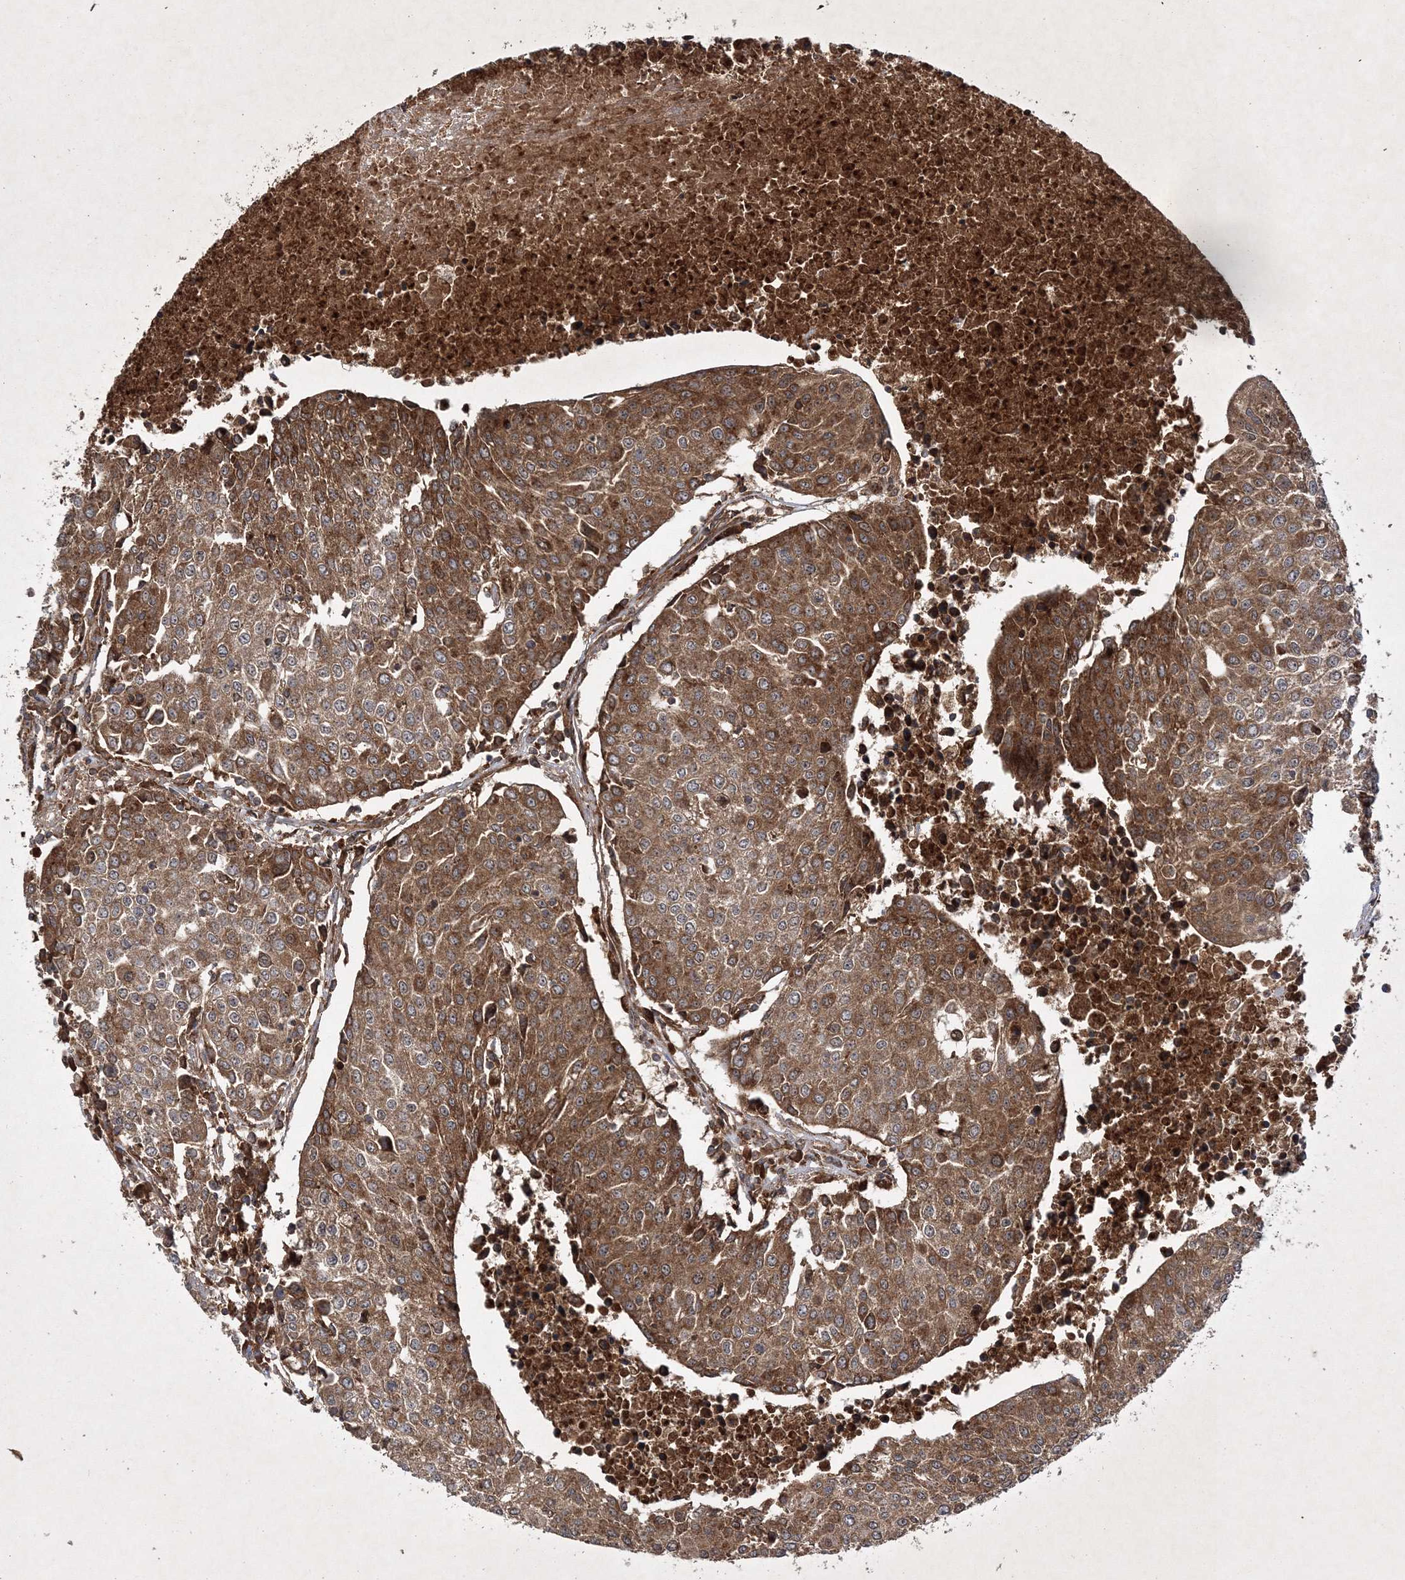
{"staining": {"intensity": "moderate", "quantity": ">75%", "location": "cytoplasmic/membranous"}, "tissue": "urothelial cancer", "cell_type": "Tumor cells", "image_type": "cancer", "snomed": [{"axis": "morphology", "description": "Urothelial carcinoma, High grade"}, {"axis": "topography", "description": "Urinary bladder"}], "caption": "Immunohistochemical staining of human urothelial cancer displays medium levels of moderate cytoplasmic/membranous positivity in approximately >75% of tumor cells.", "gene": "DNAJC13", "patient": {"sex": "female", "age": 85}}